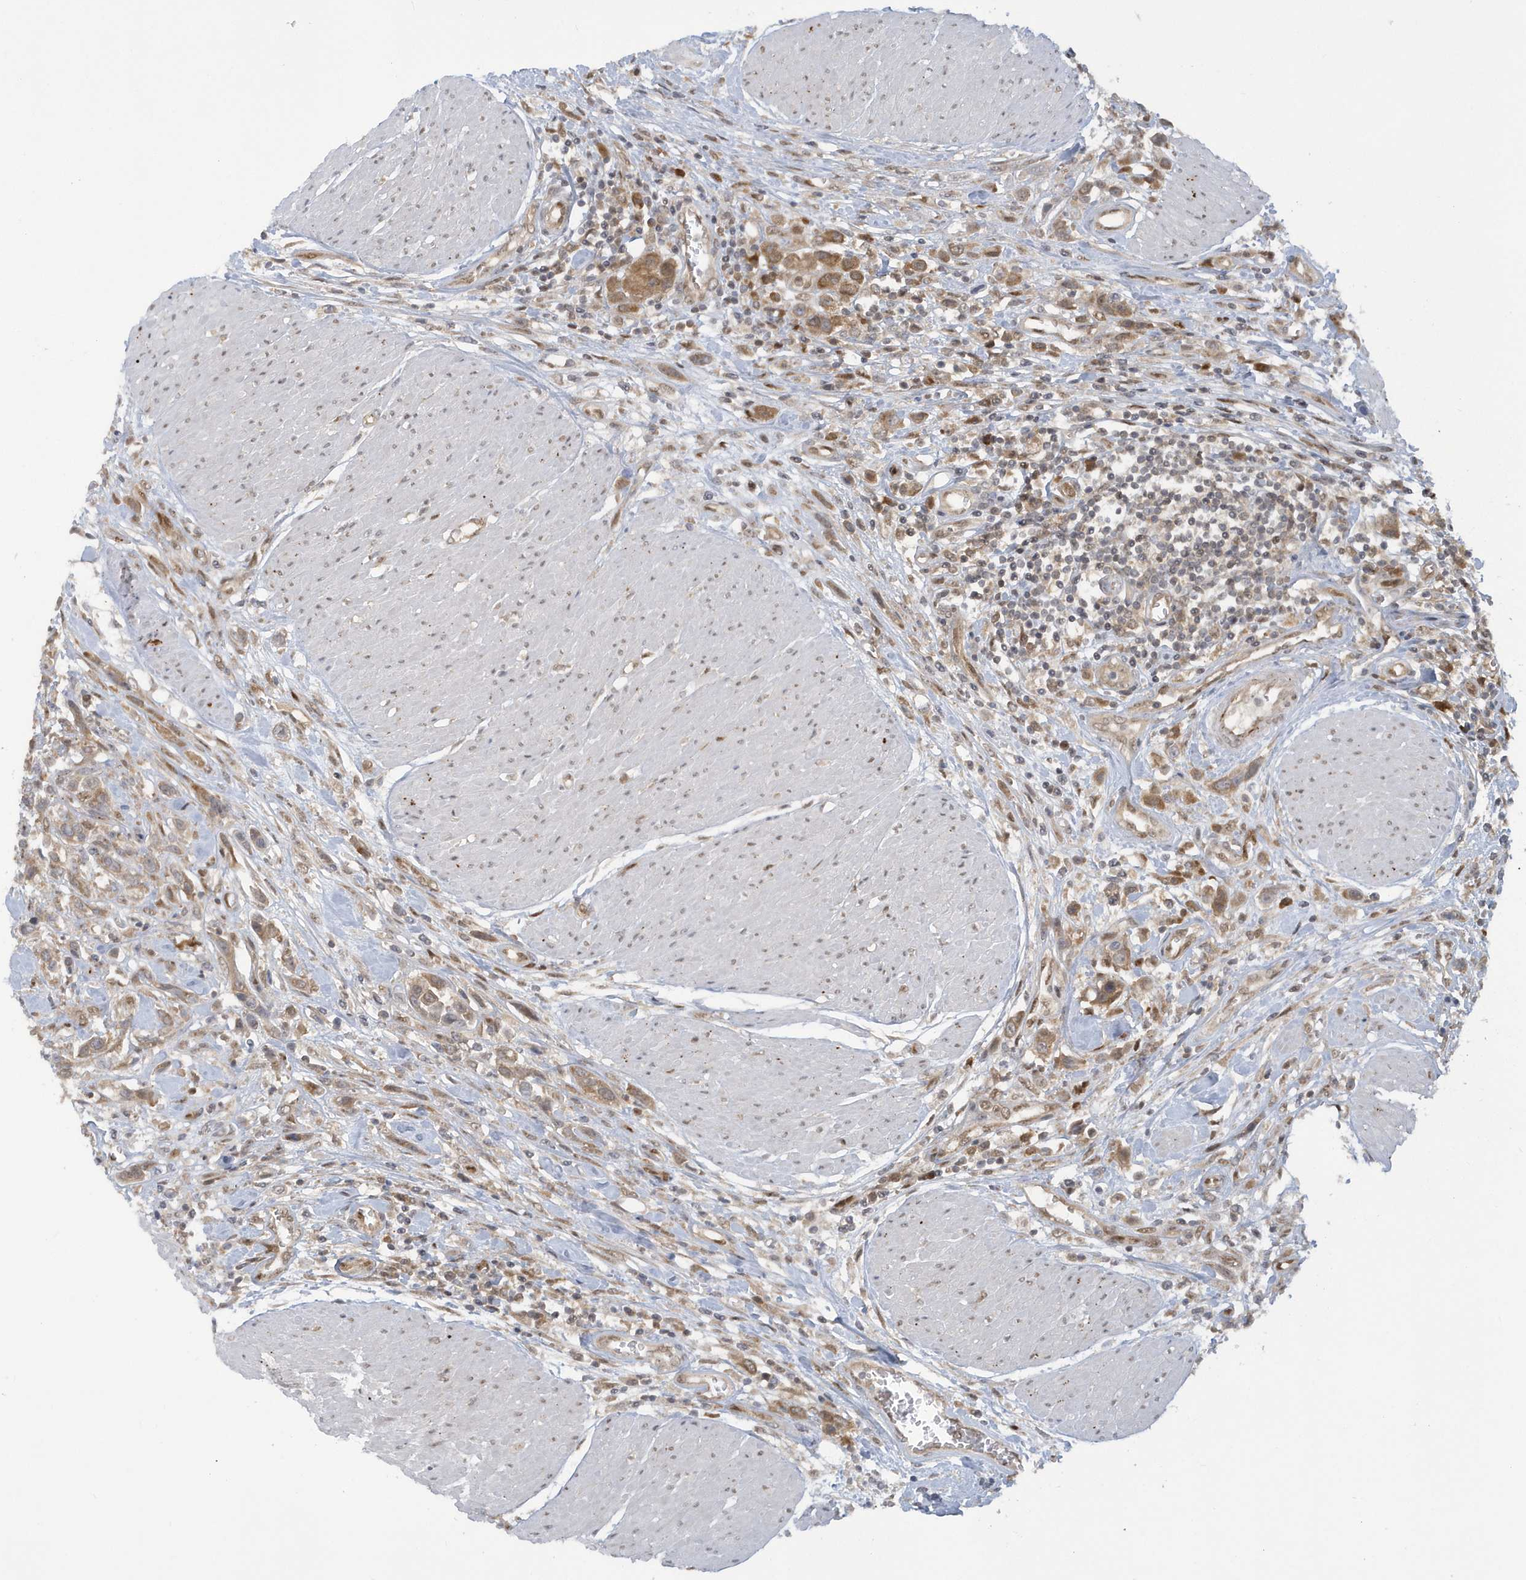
{"staining": {"intensity": "moderate", "quantity": ">75%", "location": "cytoplasmic/membranous"}, "tissue": "urothelial cancer", "cell_type": "Tumor cells", "image_type": "cancer", "snomed": [{"axis": "morphology", "description": "Urothelial carcinoma, High grade"}, {"axis": "topography", "description": "Urinary bladder"}], "caption": "Human urothelial cancer stained for a protein (brown) shows moderate cytoplasmic/membranous positive positivity in about >75% of tumor cells.", "gene": "ATG4A", "patient": {"sex": "male", "age": 50}}